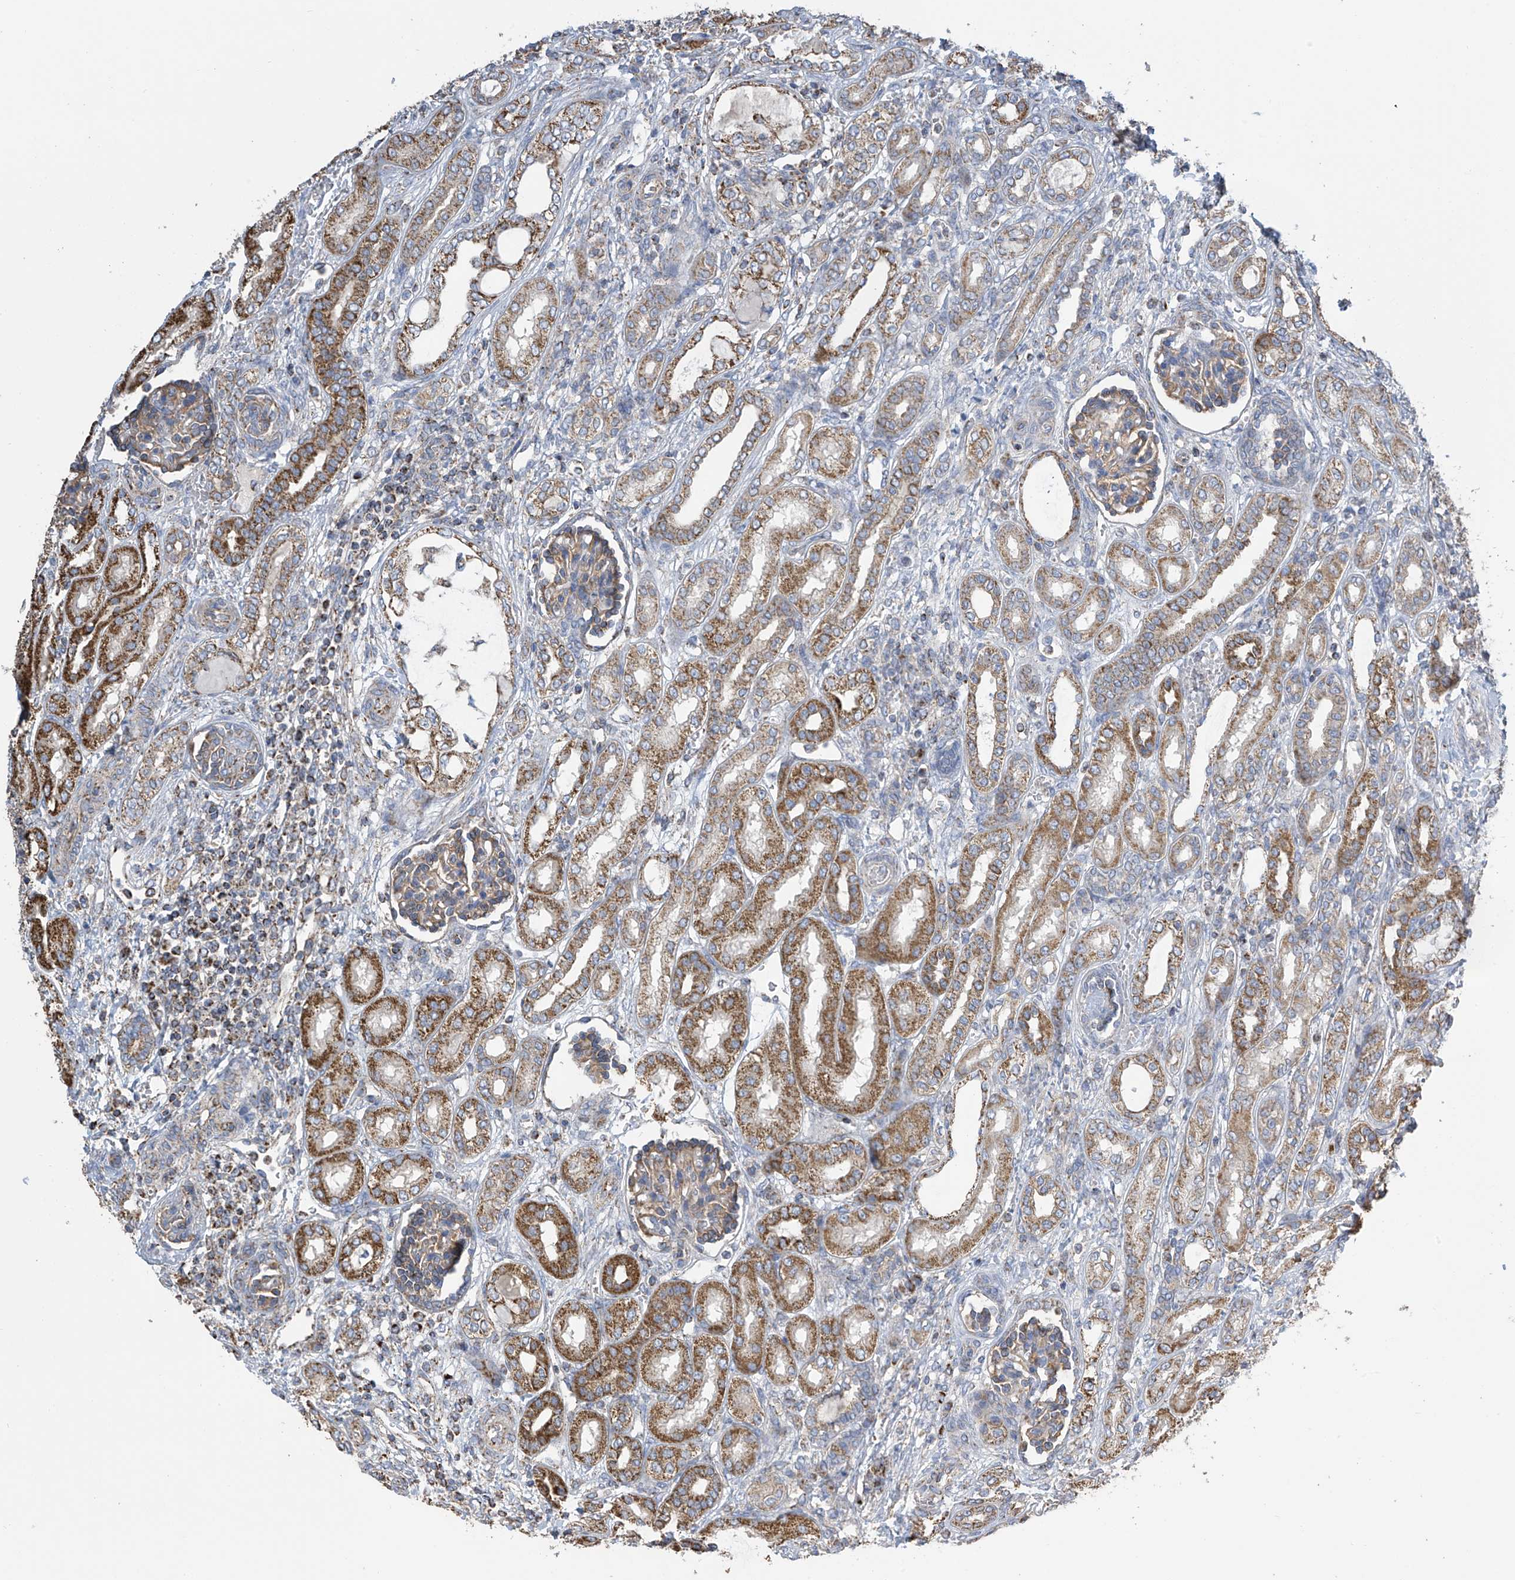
{"staining": {"intensity": "moderate", "quantity": "25%-75%", "location": "cytoplasmic/membranous"}, "tissue": "kidney", "cell_type": "Cells in glomeruli", "image_type": "normal", "snomed": [{"axis": "morphology", "description": "Normal tissue, NOS"}, {"axis": "morphology", "description": "Neoplasm, malignant, NOS"}, {"axis": "topography", "description": "Kidney"}], "caption": "IHC histopathology image of unremarkable human kidney stained for a protein (brown), which shows medium levels of moderate cytoplasmic/membranous positivity in approximately 25%-75% of cells in glomeruli.", "gene": "PNPT1", "patient": {"sex": "female", "age": 1}}